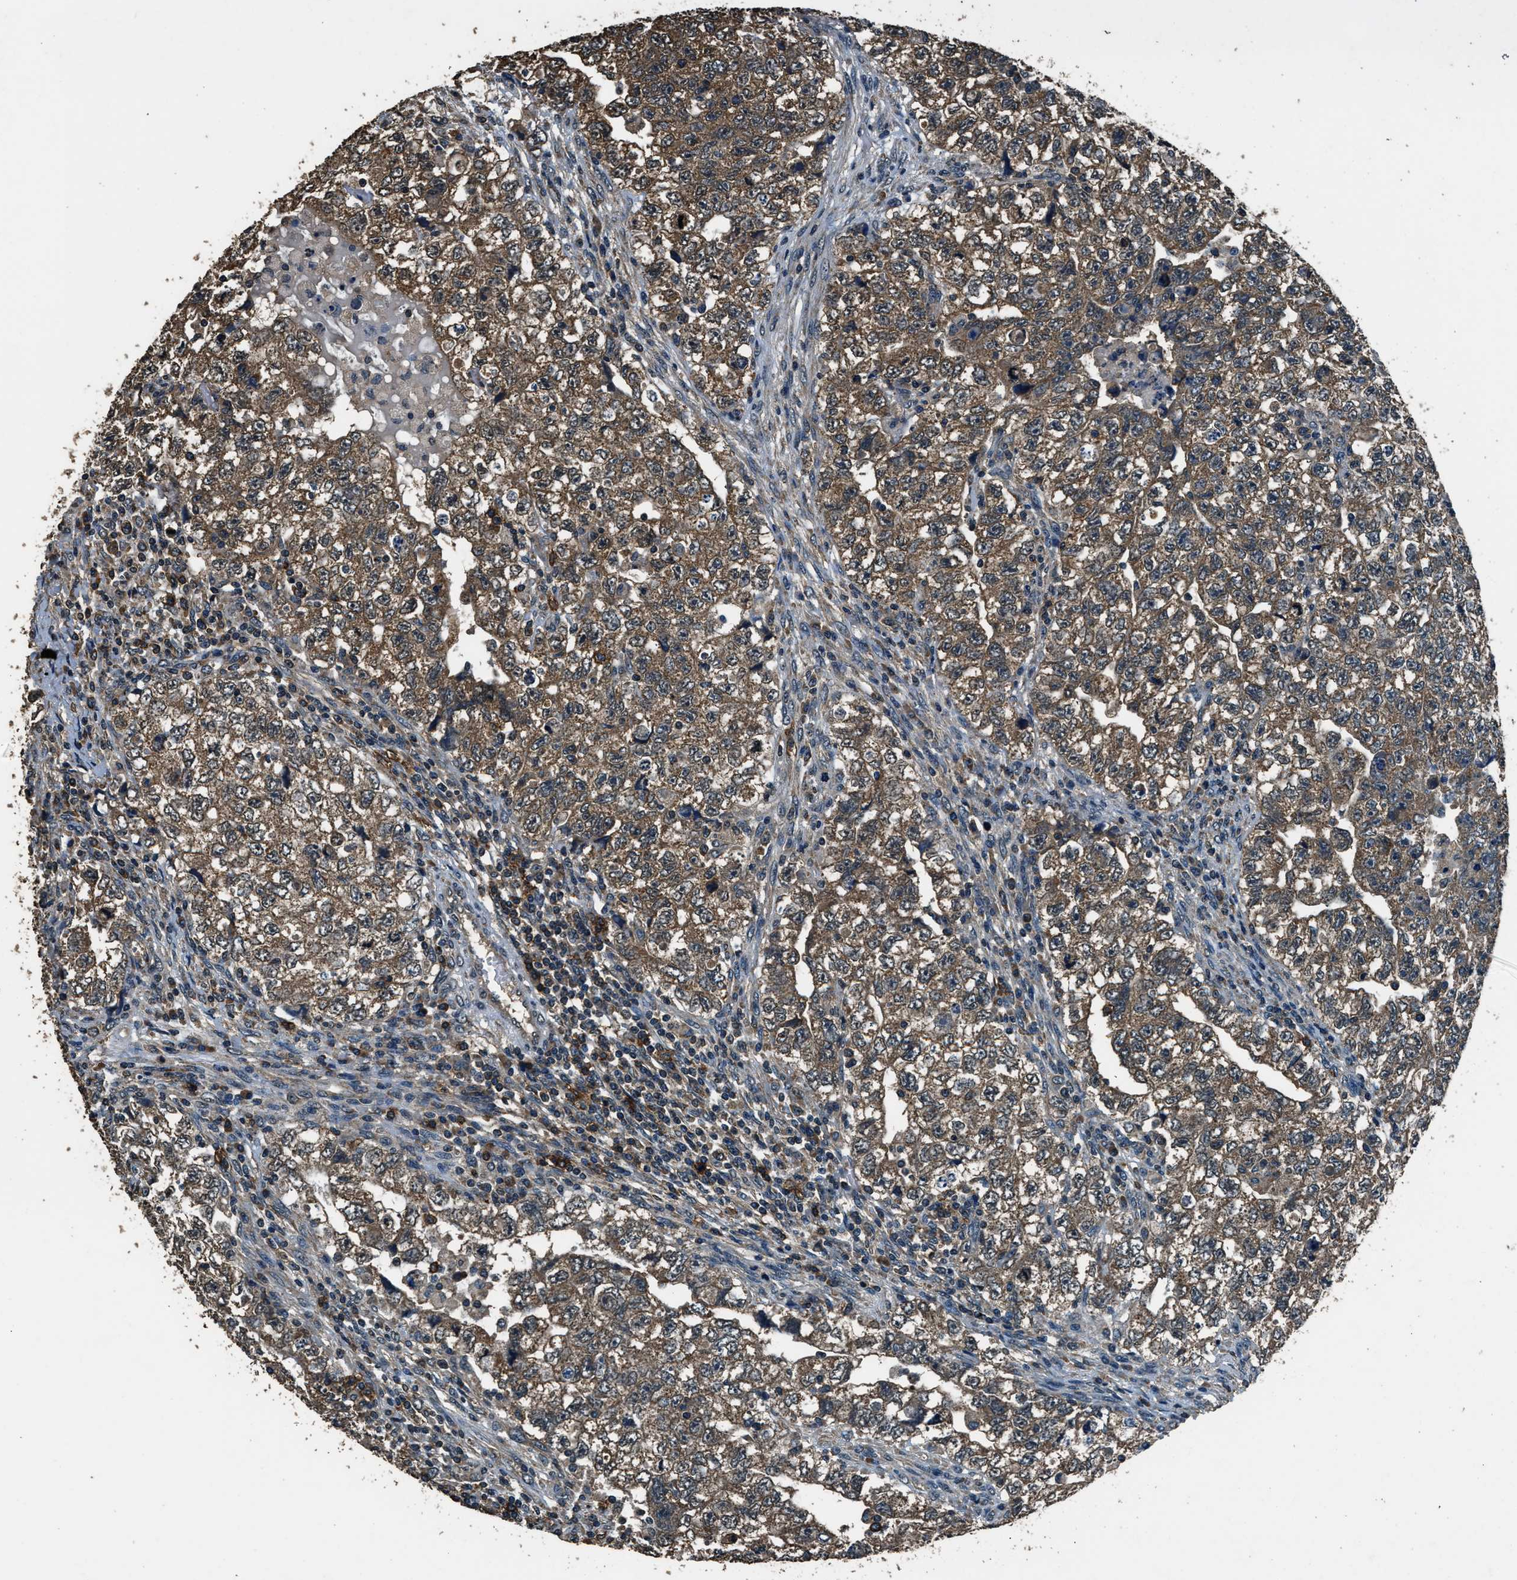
{"staining": {"intensity": "moderate", "quantity": ">75%", "location": "cytoplasmic/membranous"}, "tissue": "testis cancer", "cell_type": "Tumor cells", "image_type": "cancer", "snomed": [{"axis": "morphology", "description": "Carcinoma, Embryonal, NOS"}, {"axis": "topography", "description": "Testis"}], "caption": "Testis cancer stained for a protein demonstrates moderate cytoplasmic/membranous positivity in tumor cells.", "gene": "SALL3", "patient": {"sex": "male", "age": 36}}